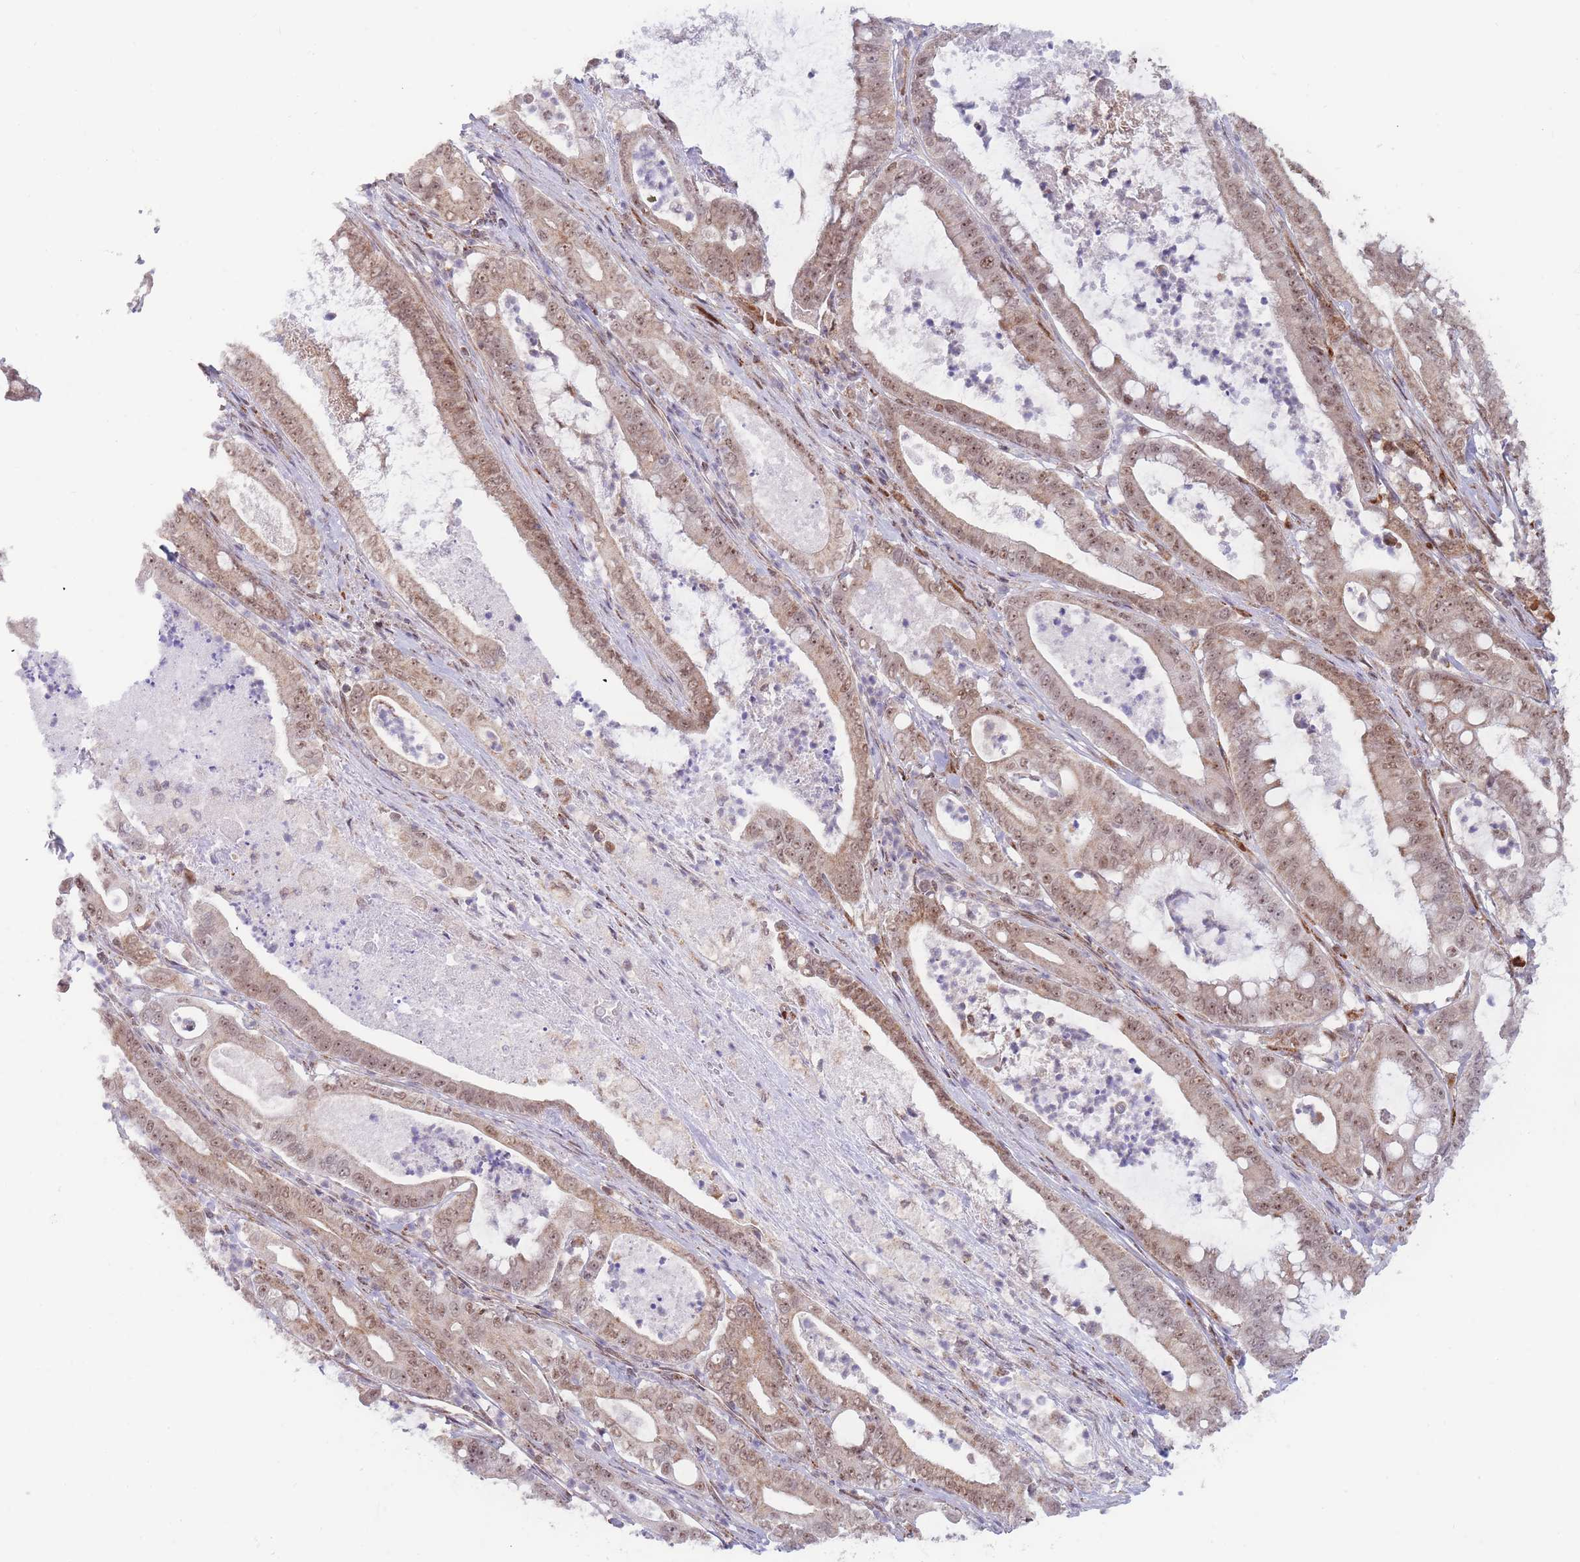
{"staining": {"intensity": "moderate", "quantity": ">75%", "location": "nuclear"}, "tissue": "pancreatic cancer", "cell_type": "Tumor cells", "image_type": "cancer", "snomed": [{"axis": "morphology", "description": "Adenocarcinoma, NOS"}, {"axis": "topography", "description": "Pancreas"}], "caption": "About >75% of tumor cells in human adenocarcinoma (pancreatic) exhibit moderate nuclear protein positivity as visualized by brown immunohistochemical staining.", "gene": "BOD1L1", "patient": {"sex": "male", "age": 71}}